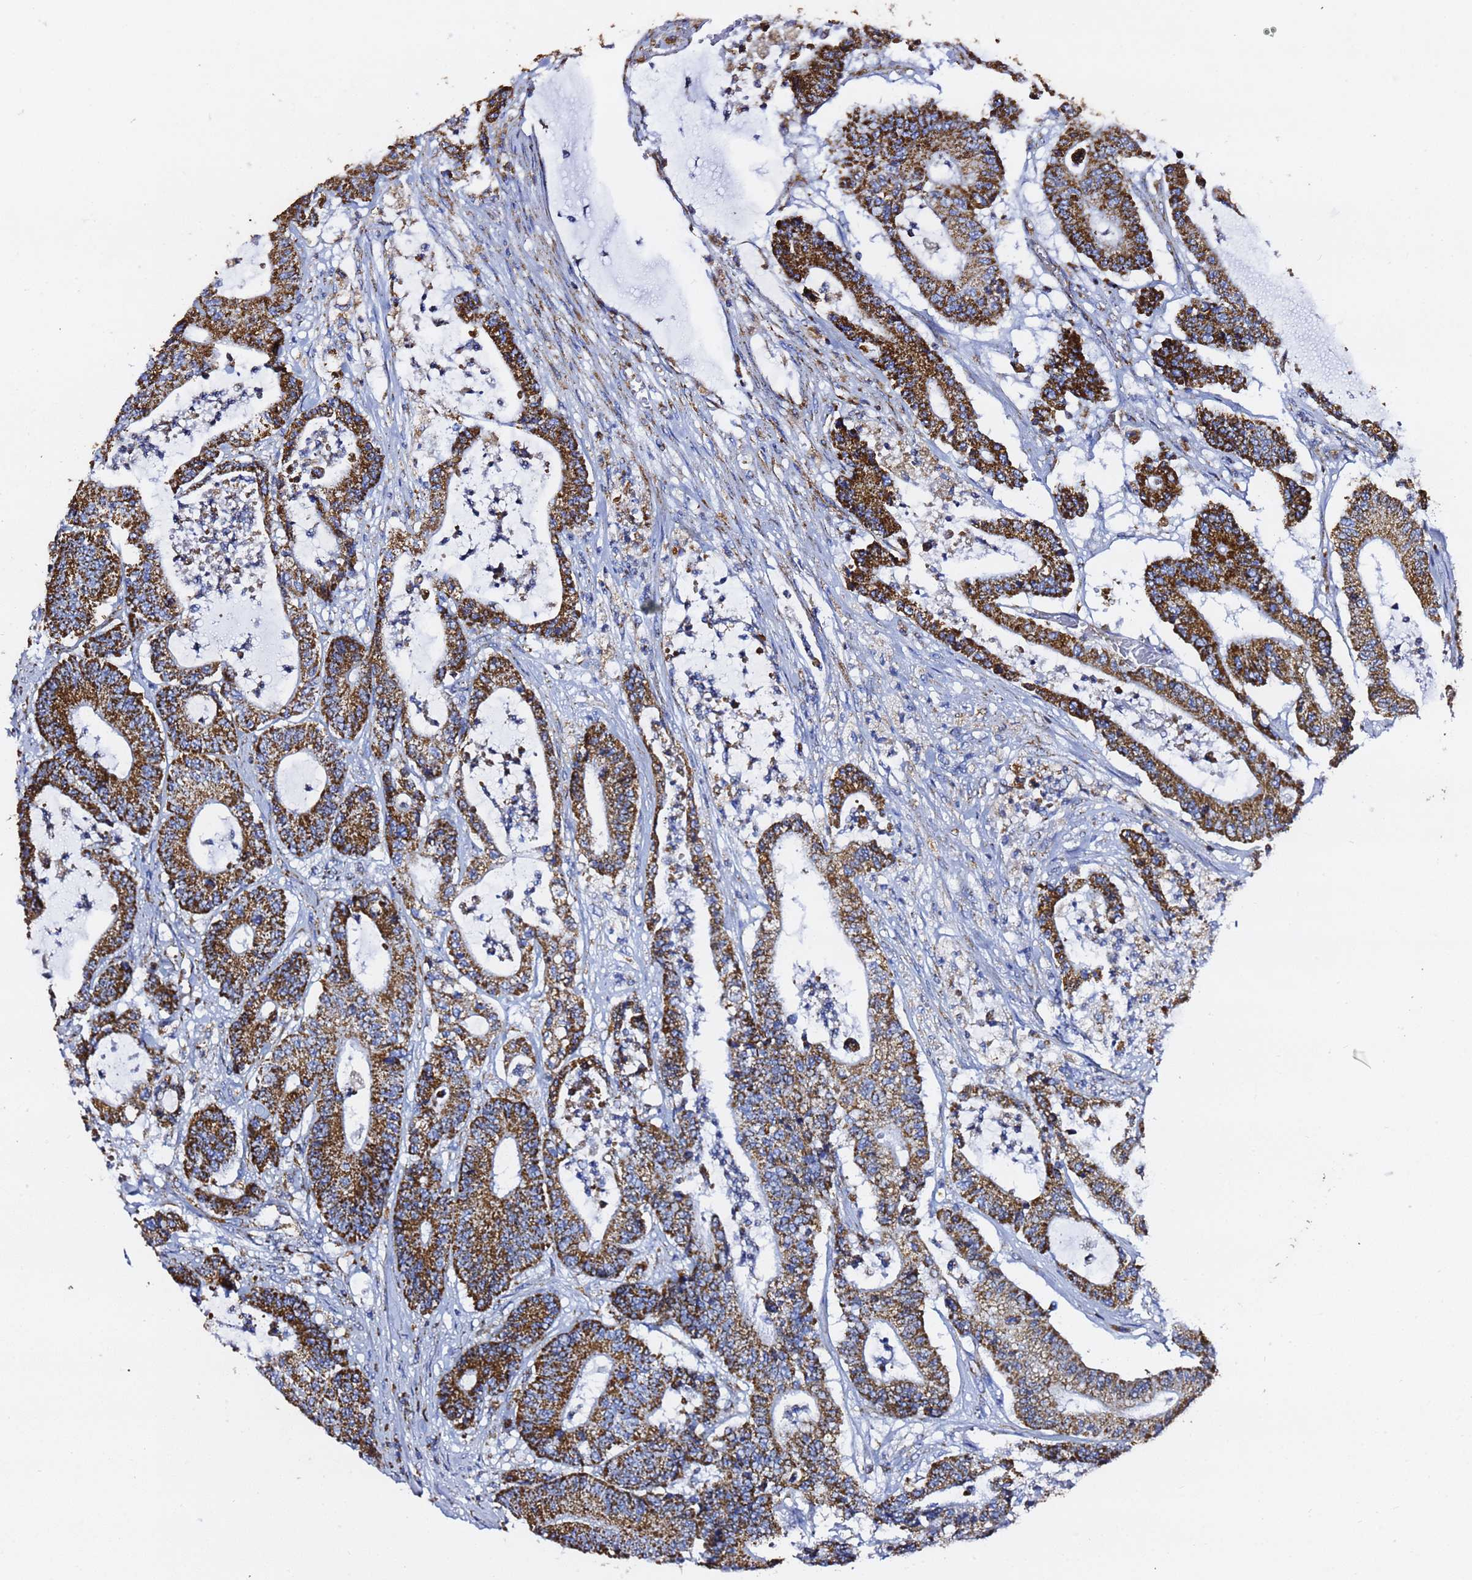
{"staining": {"intensity": "strong", "quantity": ">75%", "location": "cytoplasmic/membranous"}, "tissue": "colorectal cancer", "cell_type": "Tumor cells", "image_type": "cancer", "snomed": [{"axis": "morphology", "description": "Adenocarcinoma, NOS"}, {"axis": "topography", "description": "Colon"}], "caption": "Immunohistochemical staining of human colorectal cancer demonstrates high levels of strong cytoplasmic/membranous protein staining in approximately >75% of tumor cells.", "gene": "PHB2", "patient": {"sex": "female", "age": 84}}